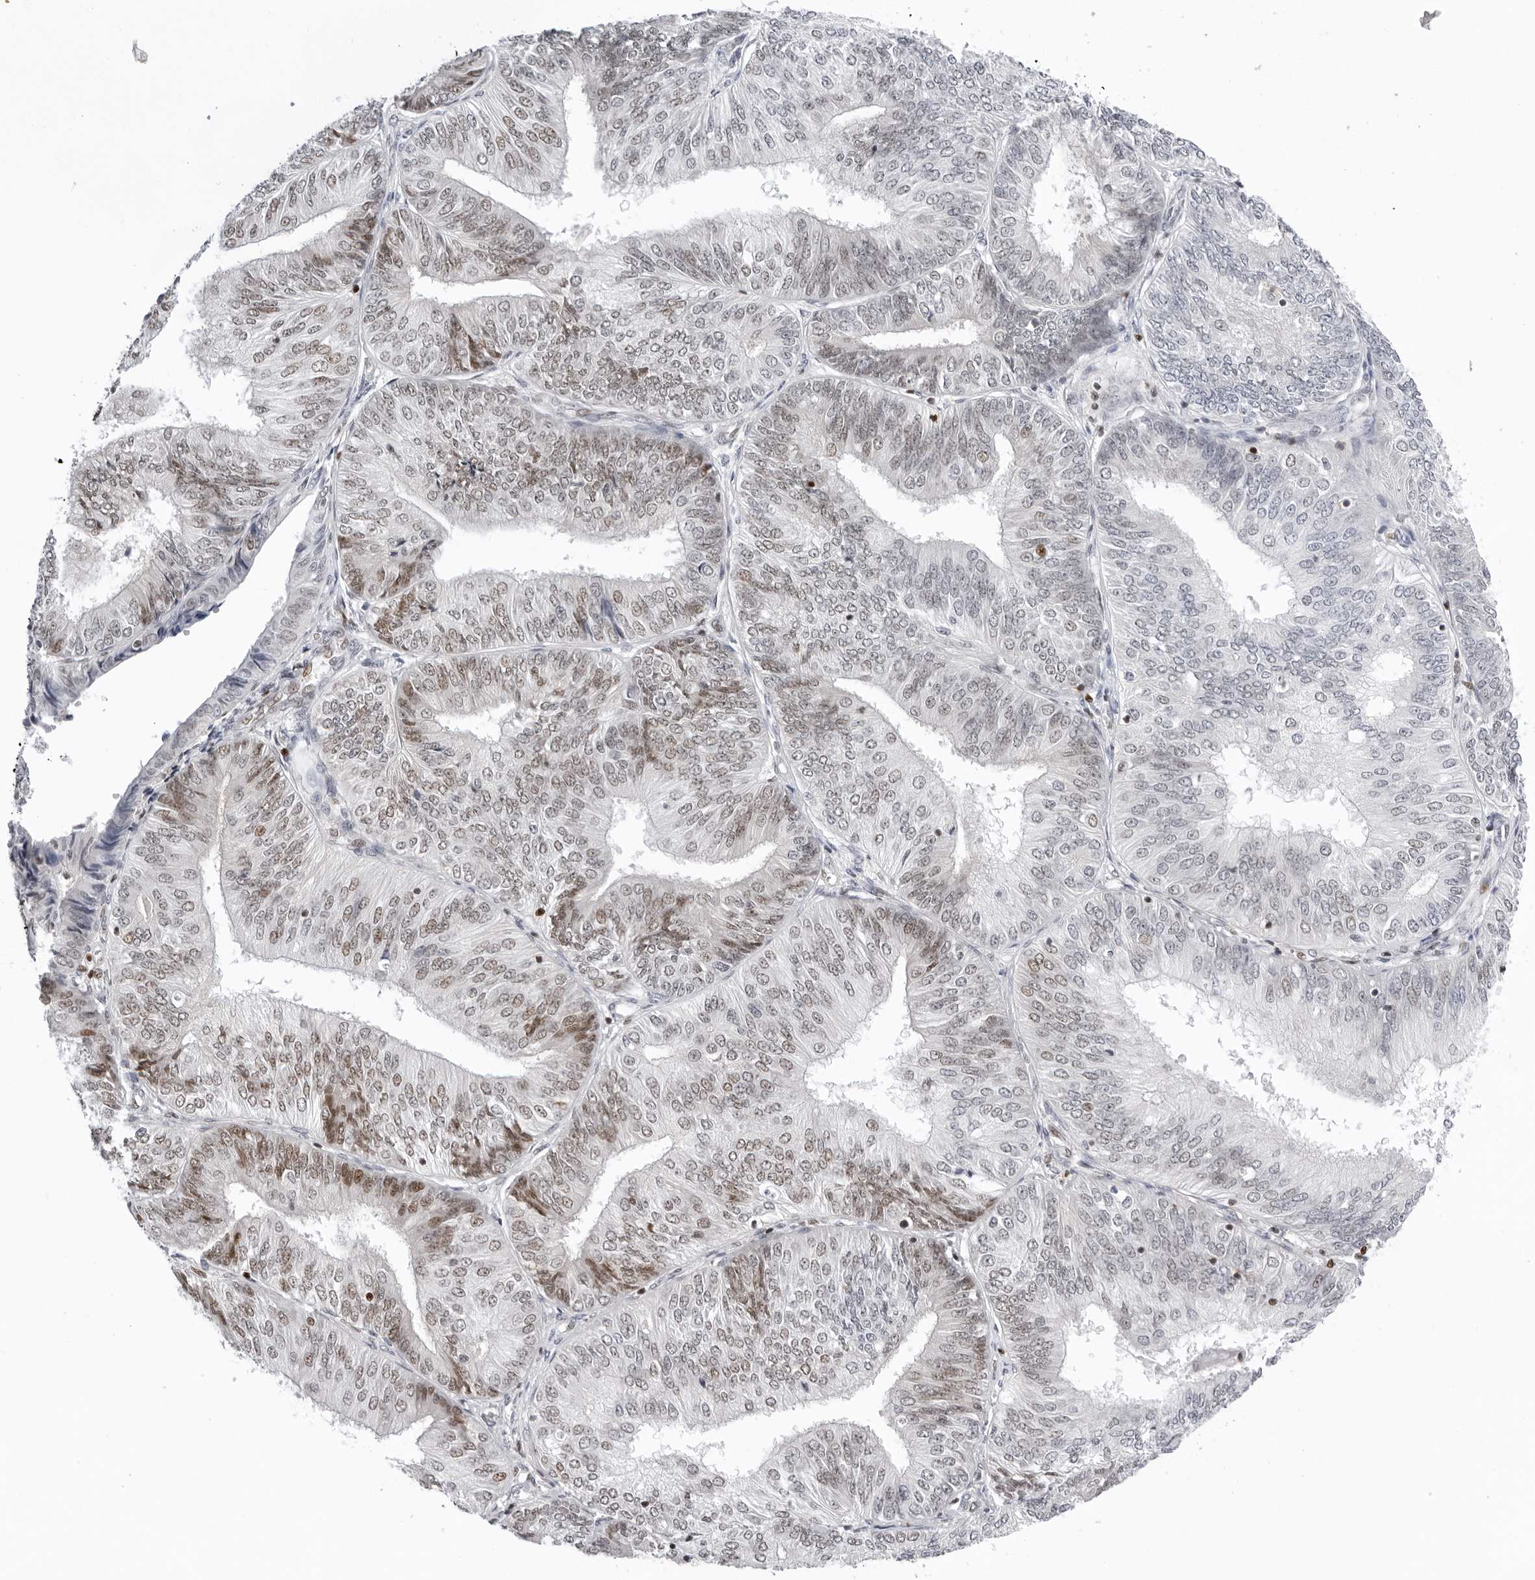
{"staining": {"intensity": "moderate", "quantity": "<25%", "location": "nuclear"}, "tissue": "endometrial cancer", "cell_type": "Tumor cells", "image_type": "cancer", "snomed": [{"axis": "morphology", "description": "Adenocarcinoma, NOS"}, {"axis": "topography", "description": "Endometrium"}], "caption": "A low amount of moderate nuclear positivity is present in approximately <25% of tumor cells in endometrial cancer tissue.", "gene": "OGG1", "patient": {"sex": "female", "age": 58}}